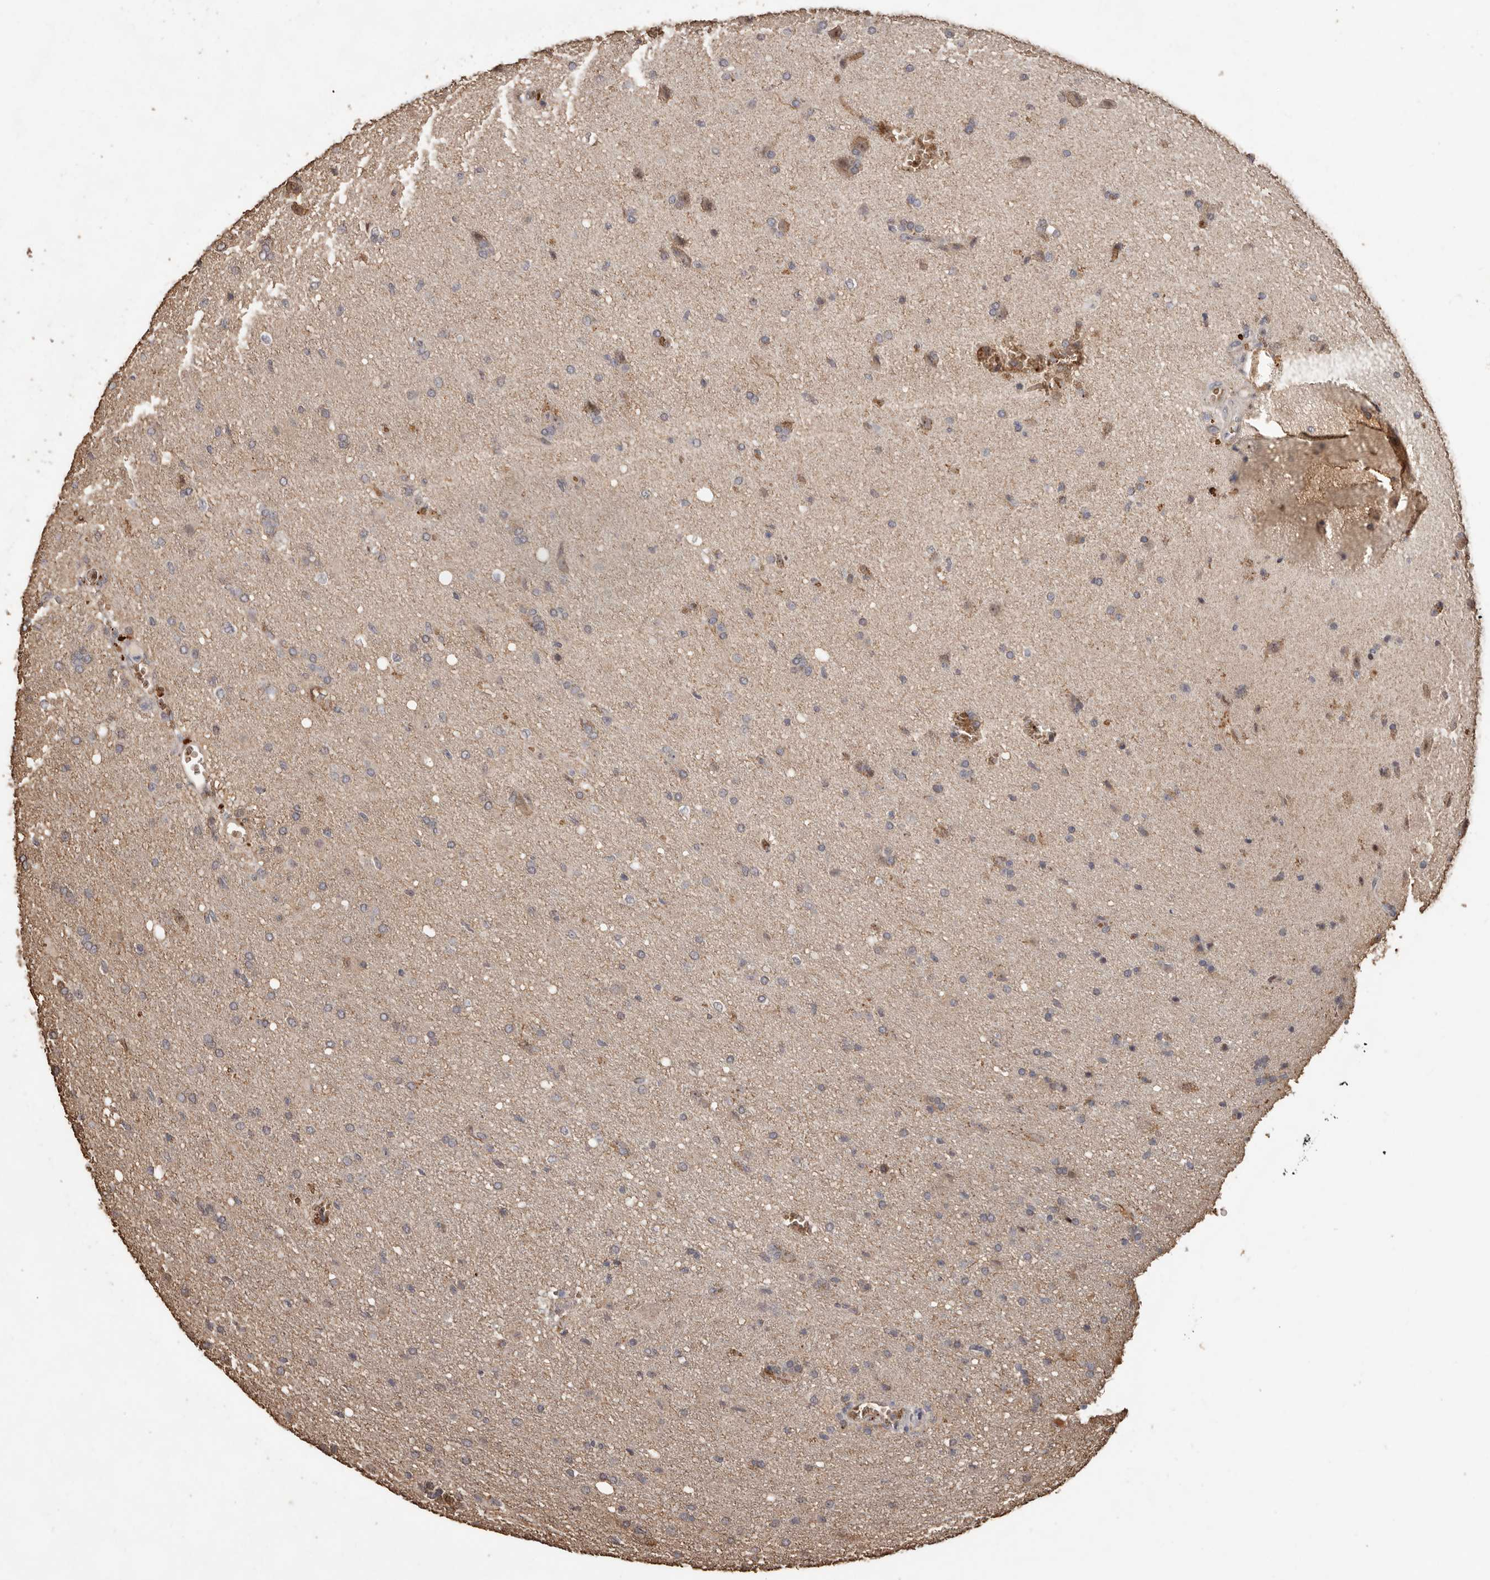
{"staining": {"intensity": "weak", "quantity": "<25%", "location": "cytoplasmic/membranous"}, "tissue": "glioma", "cell_type": "Tumor cells", "image_type": "cancer", "snomed": [{"axis": "morphology", "description": "Glioma, malignant, High grade"}, {"axis": "topography", "description": "Brain"}], "caption": "Malignant glioma (high-grade) was stained to show a protein in brown. There is no significant staining in tumor cells.", "gene": "GRAMD2A", "patient": {"sex": "female", "age": 57}}